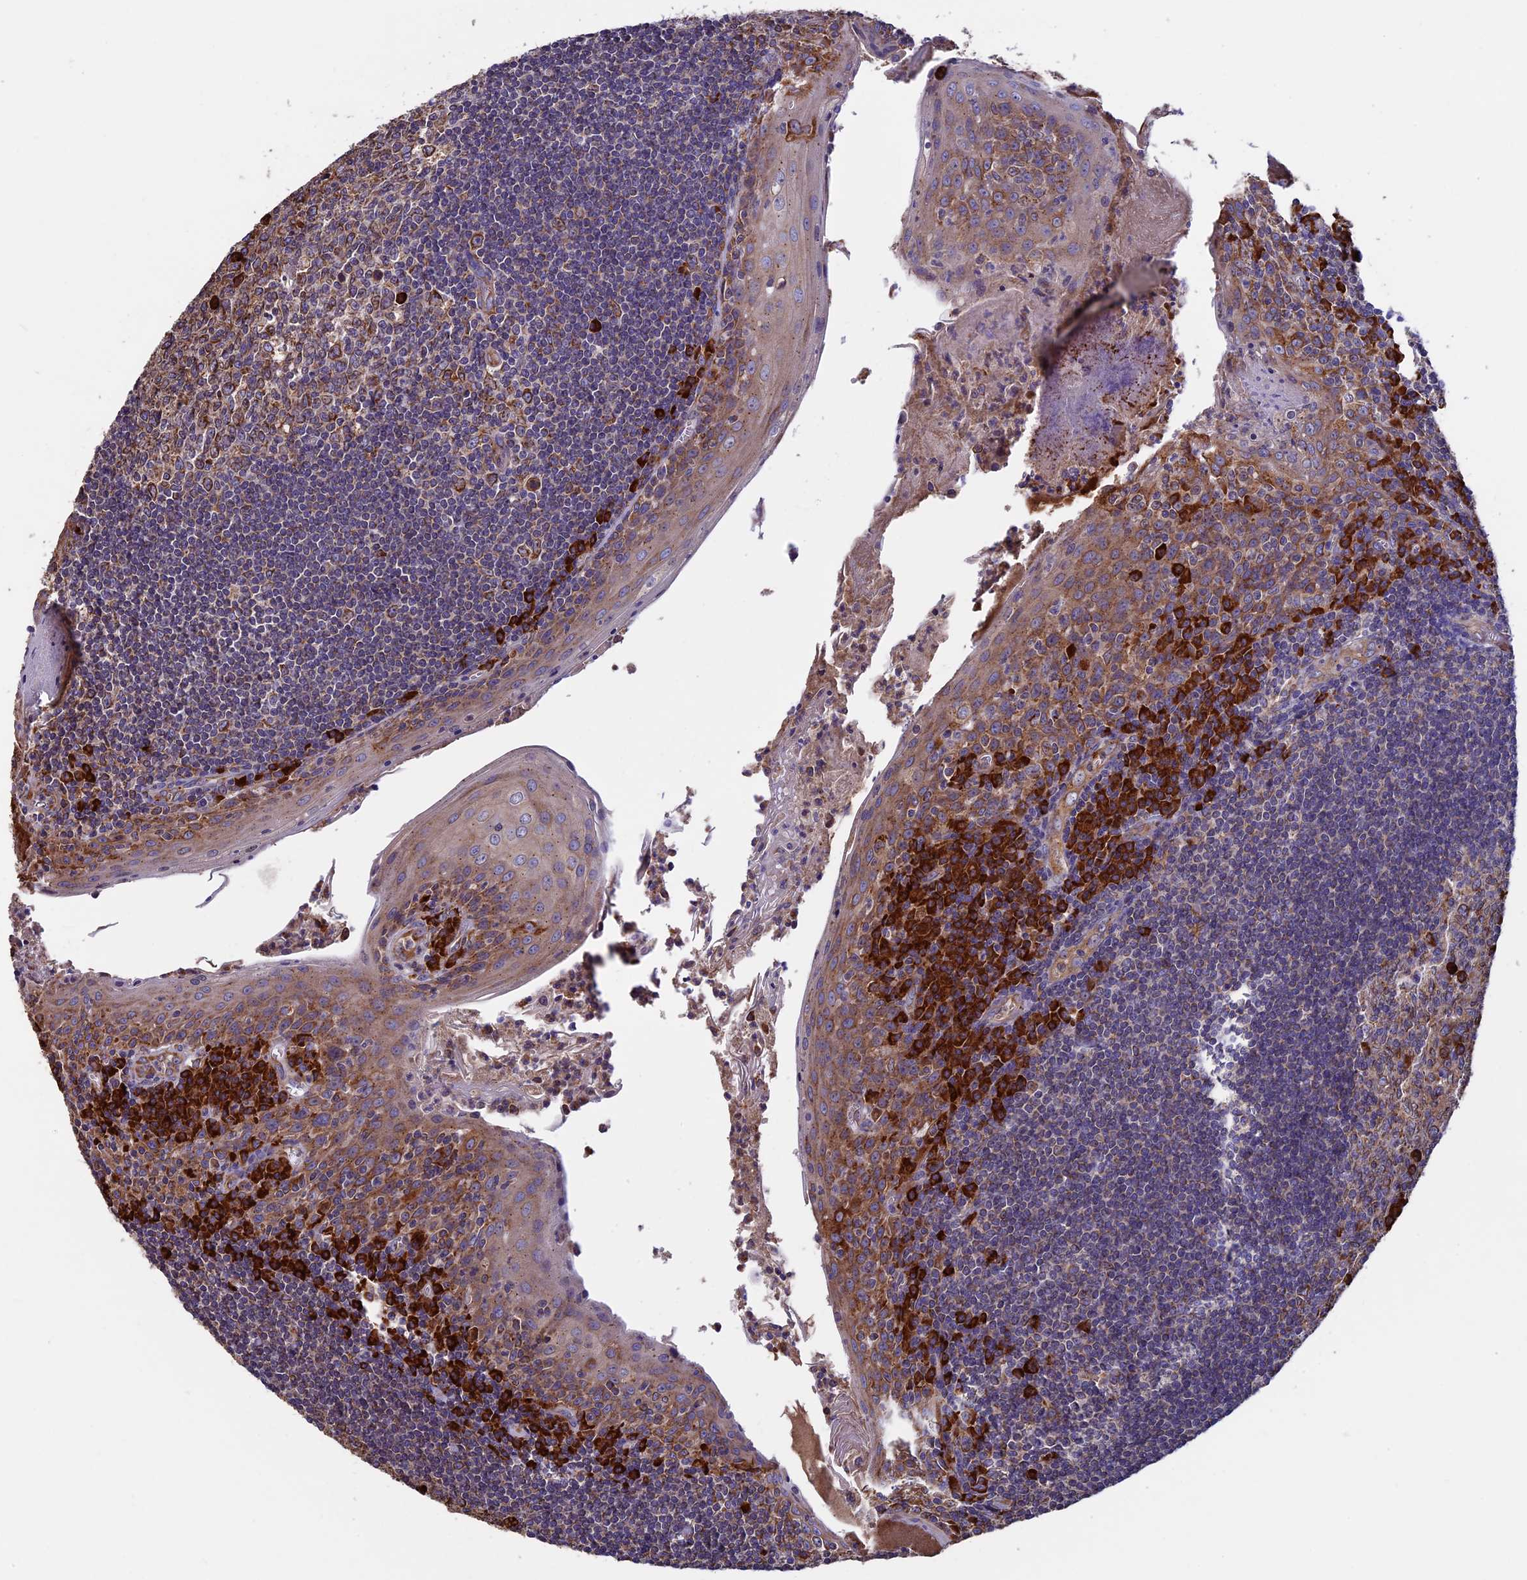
{"staining": {"intensity": "strong", "quantity": ">75%", "location": "cytoplasmic/membranous"}, "tissue": "tonsil", "cell_type": "Germinal center cells", "image_type": "normal", "snomed": [{"axis": "morphology", "description": "Normal tissue, NOS"}, {"axis": "topography", "description": "Tonsil"}], "caption": "The image shows immunohistochemical staining of unremarkable tonsil. There is strong cytoplasmic/membranous expression is present in approximately >75% of germinal center cells.", "gene": "BTBD3", "patient": {"sex": "male", "age": 27}}